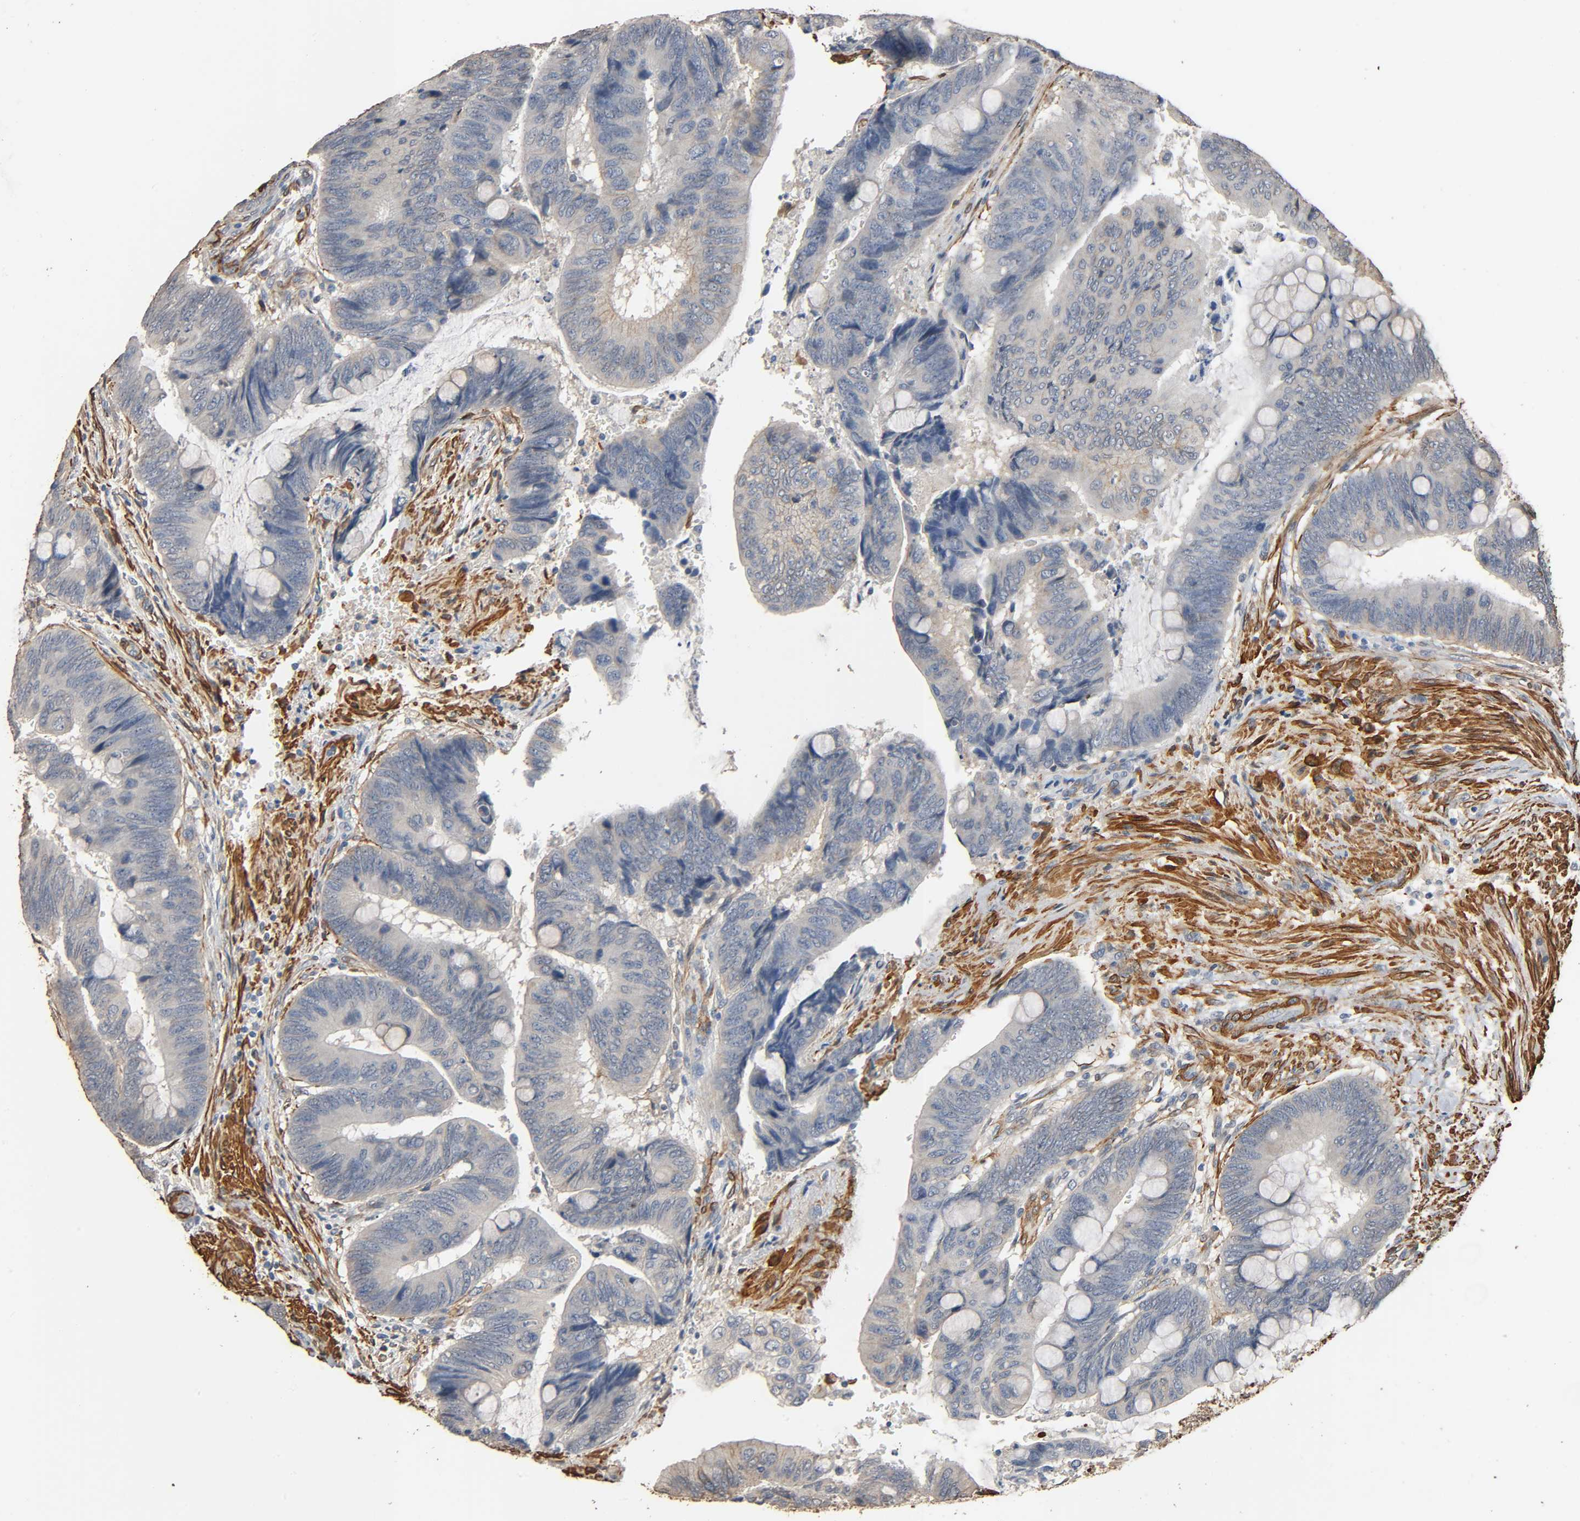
{"staining": {"intensity": "weak", "quantity": ">75%", "location": "cytoplasmic/membranous"}, "tissue": "colorectal cancer", "cell_type": "Tumor cells", "image_type": "cancer", "snomed": [{"axis": "morphology", "description": "Normal tissue, NOS"}, {"axis": "morphology", "description": "Adenocarcinoma, NOS"}, {"axis": "topography", "description": "Rectum"}], "caption": "Protein expression analysis of colorectal adenocarcinoma displays weak cytoplasmic/membranous expression in about >75% of tumor cells.", "gene": "GSTA3", "patient": {"sex": "male", "age": 92}}